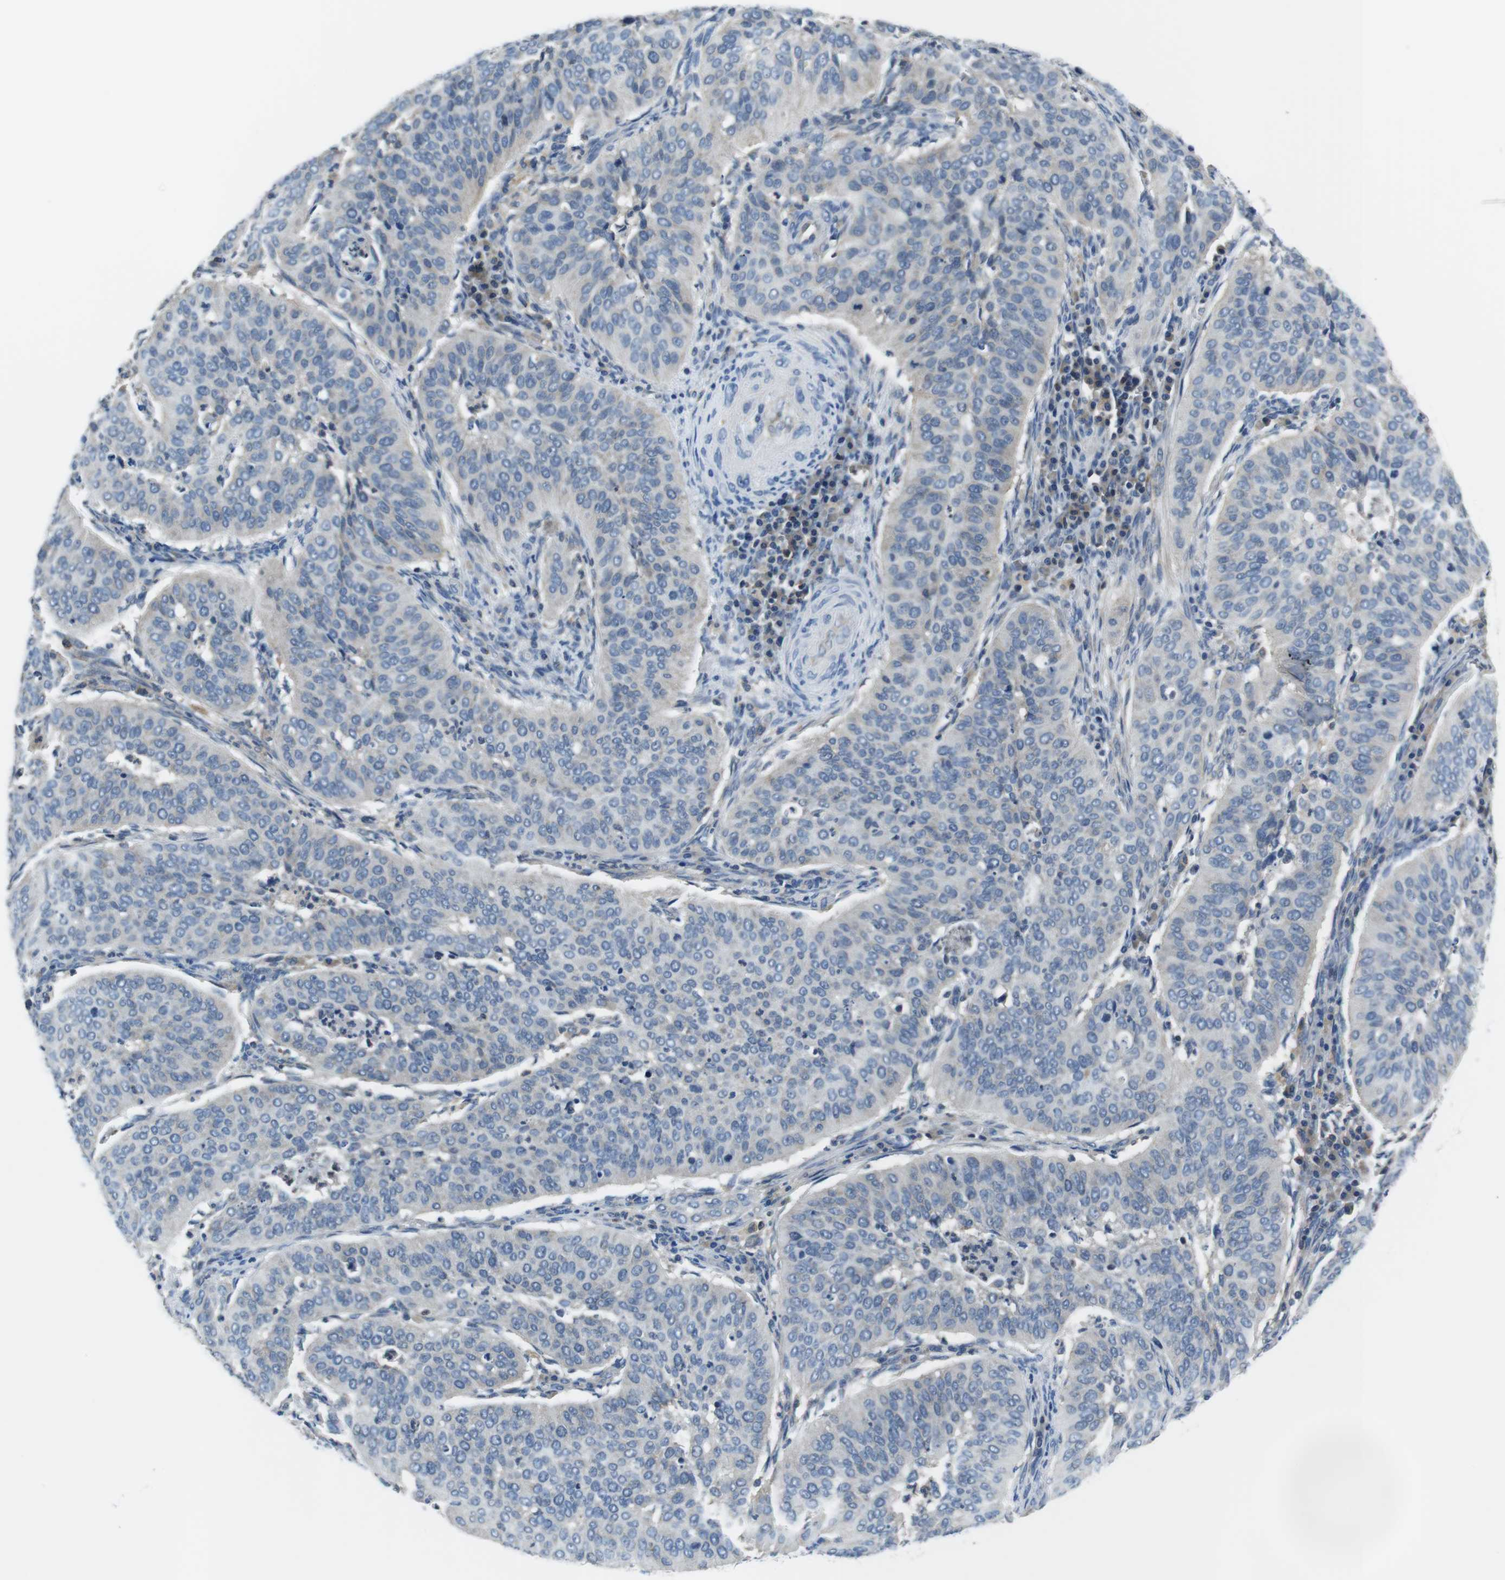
{"staining": {"intensity": "negative", "quantity": "none", "location": "none"}, "tissue": "cervical cancer", "cell_type": "Tumor cells", "image_type": "cancer", "snomed": [{"axis": "morphology", "description": "Normal tissue, NOS"}, {"axis": "morphology", "description": "Squamous cell carcinoma, NOS"}, {"axis": "topography", "description": "Cervix"}], "caption": "Tumor cells show no significant staining in cervical cancer. (Brightfield microscopy of DAB (3,3'-diaminobenzidine) immunohistochemistry at high magnification).", "gene": "PIK3CD", "patient": {"sex": "female", "age": 39}}